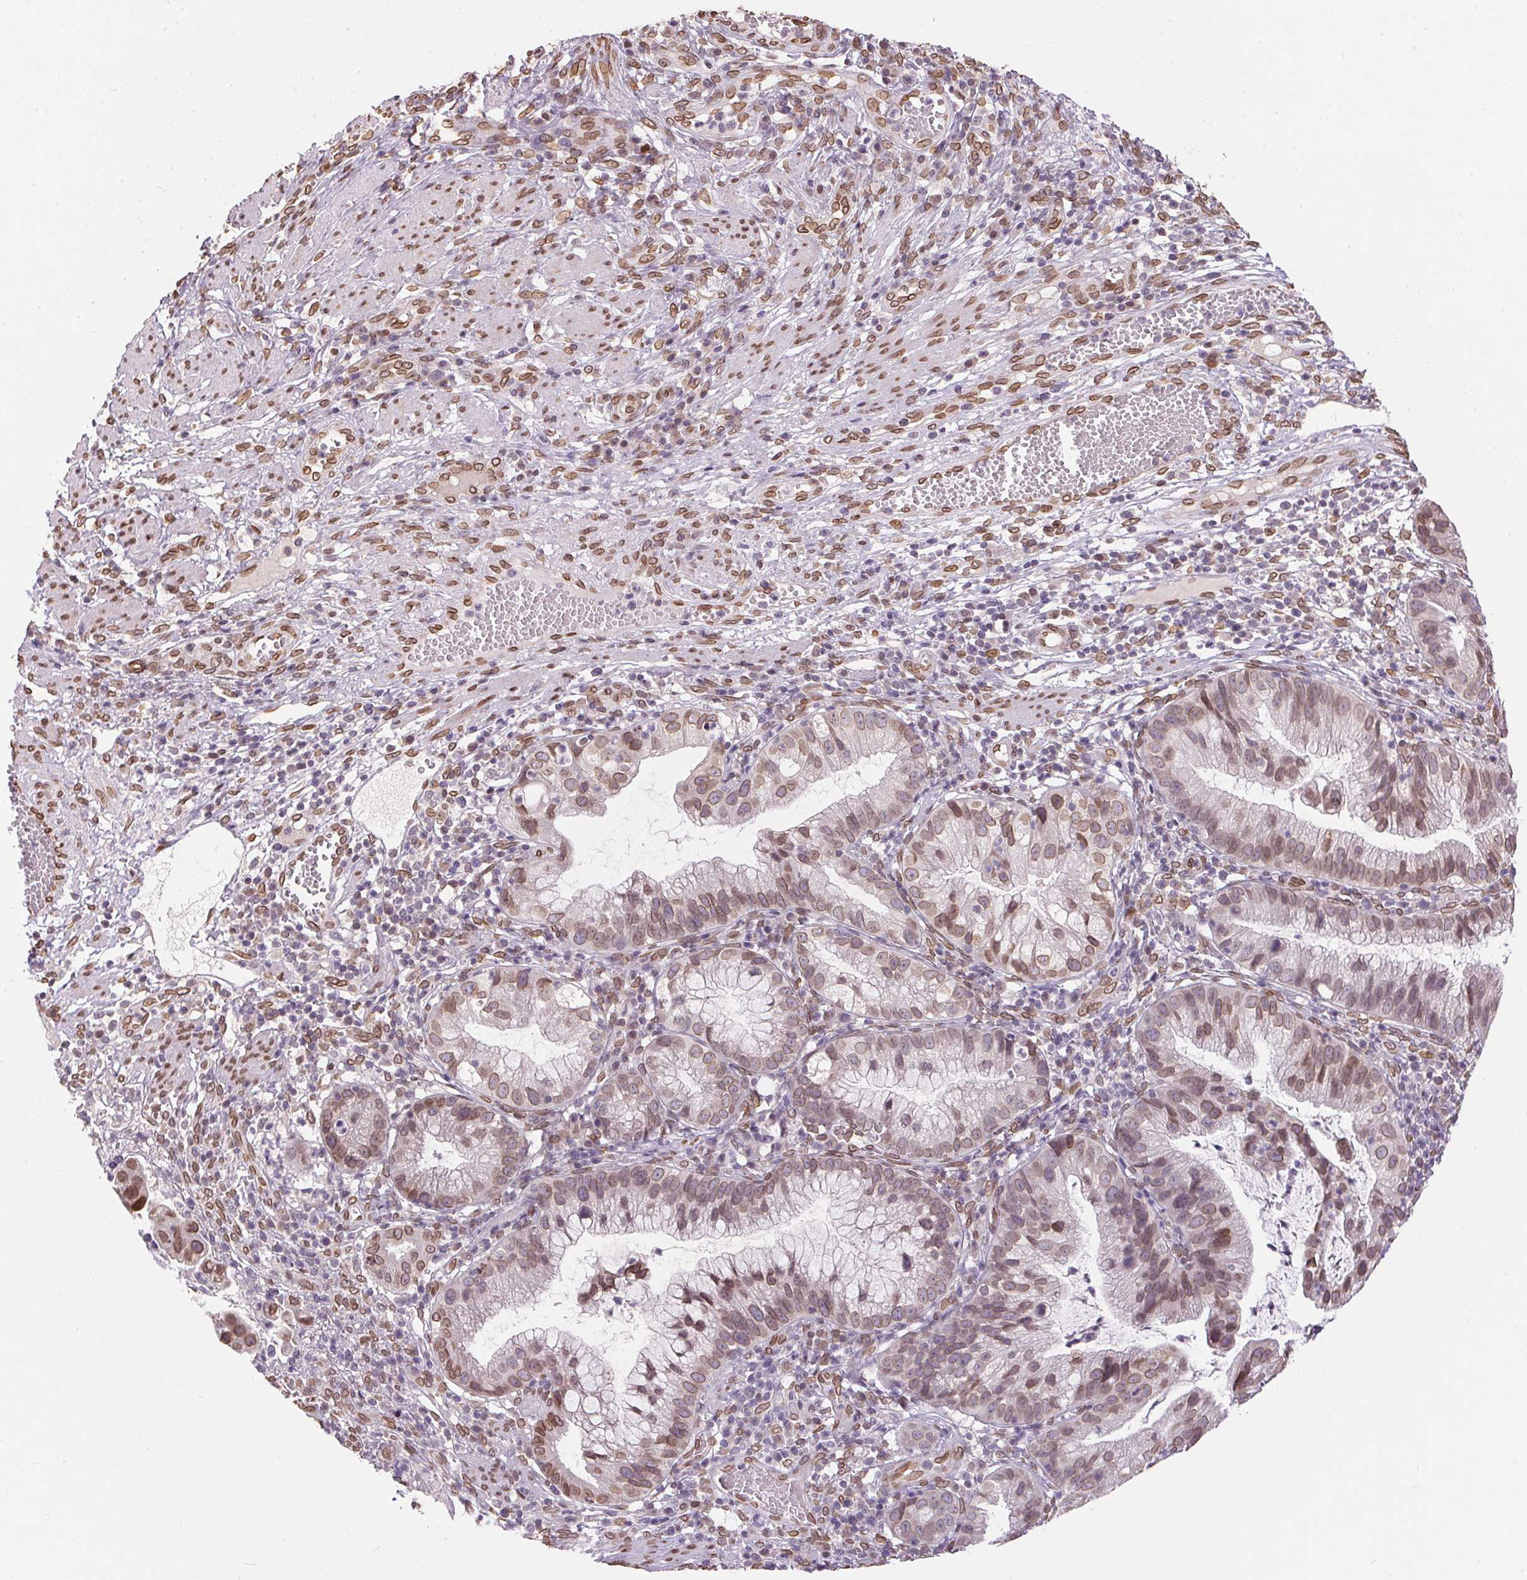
{"staining": {"intensity": "moderate", "quantity": ">75%", "location": "cytoplasmic/membranous,nuclear"}, "tissue": "cervical cancer", "cell_type": "Tumor cells", "image_type": "cancer", "snomed": [{"axis": "morphology", "description": "Adenocarcinoma, NOS"}, {"axis": "topography", "description": "Cervix"}], "caption": "The photomicrograph shows staining of cervical cancer (adenocarcinoma), revealing moderate cytoplasmic/membranous and nuclear protein staining (brown color) within tumor cells.", "gene": "TMEM175", "patient": {"sex": "female", "age": 34}}